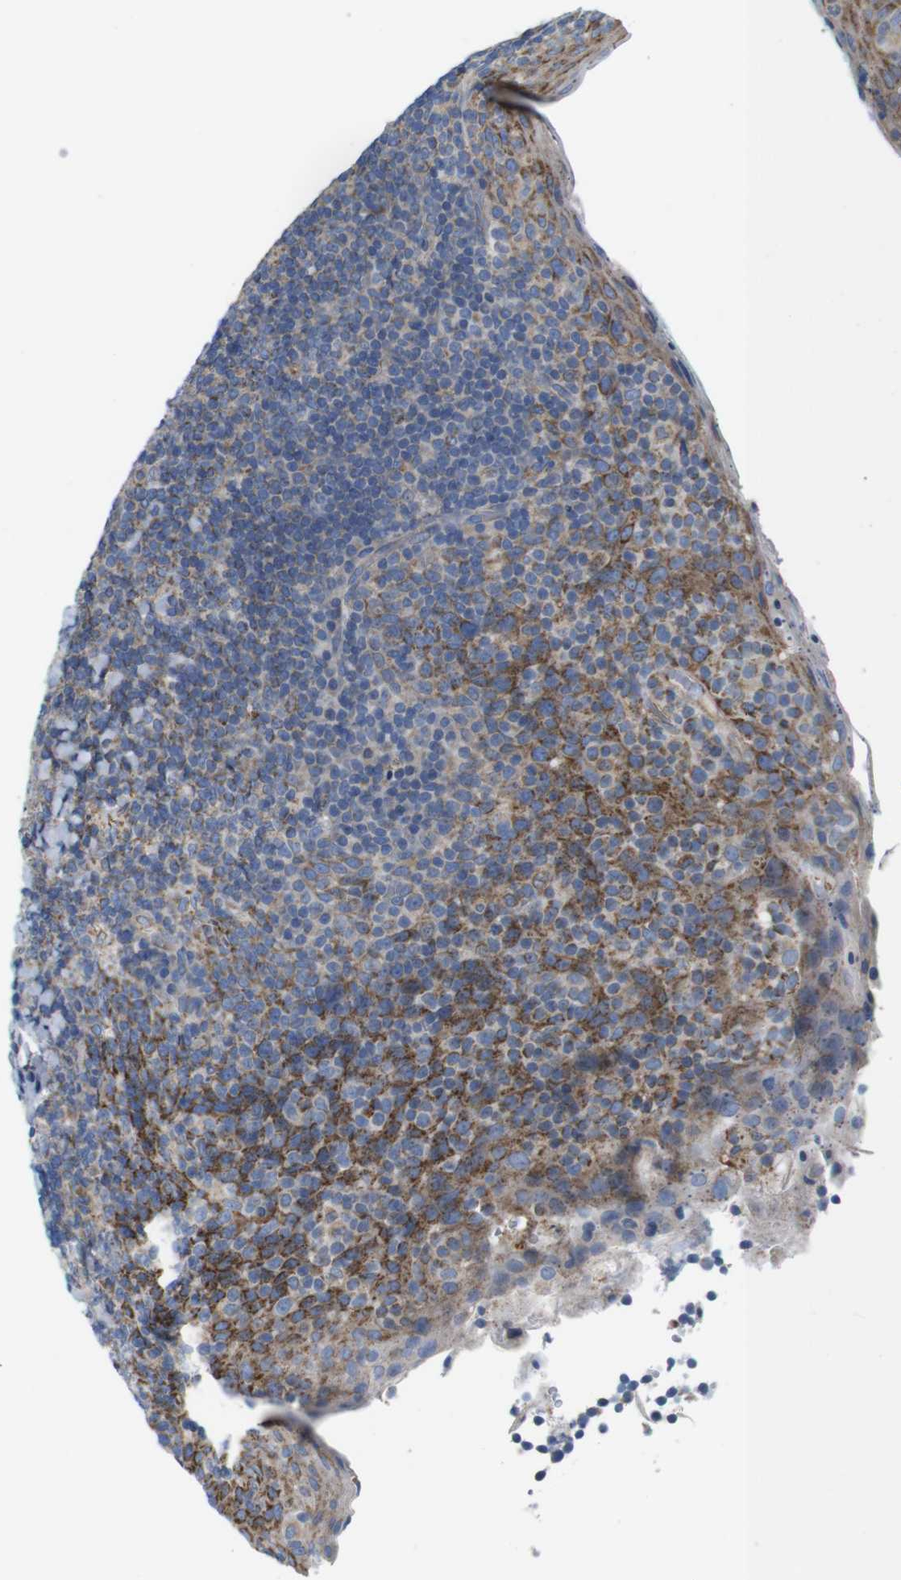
{"staining": {"intensity": "weak", "quantity": "25%-75%", "location": "cytoplasmic/membranous"}, "tissue": "tonsil", "cell_type": "Germinal center cells", "image_type": "normal", "snomed": [{"axis": "morphology", "description": "Normal tissue, NOS"}, {"axis": "topography", "description": "Tonsil"}], "caption": "A histopathology image of tonsil stained for a protein shows weak cytoplasmic/membranous brown staining in germinal center cells.", "gene": "PDCD1LG2", "patient": {"sex": "male", "age": 17}}